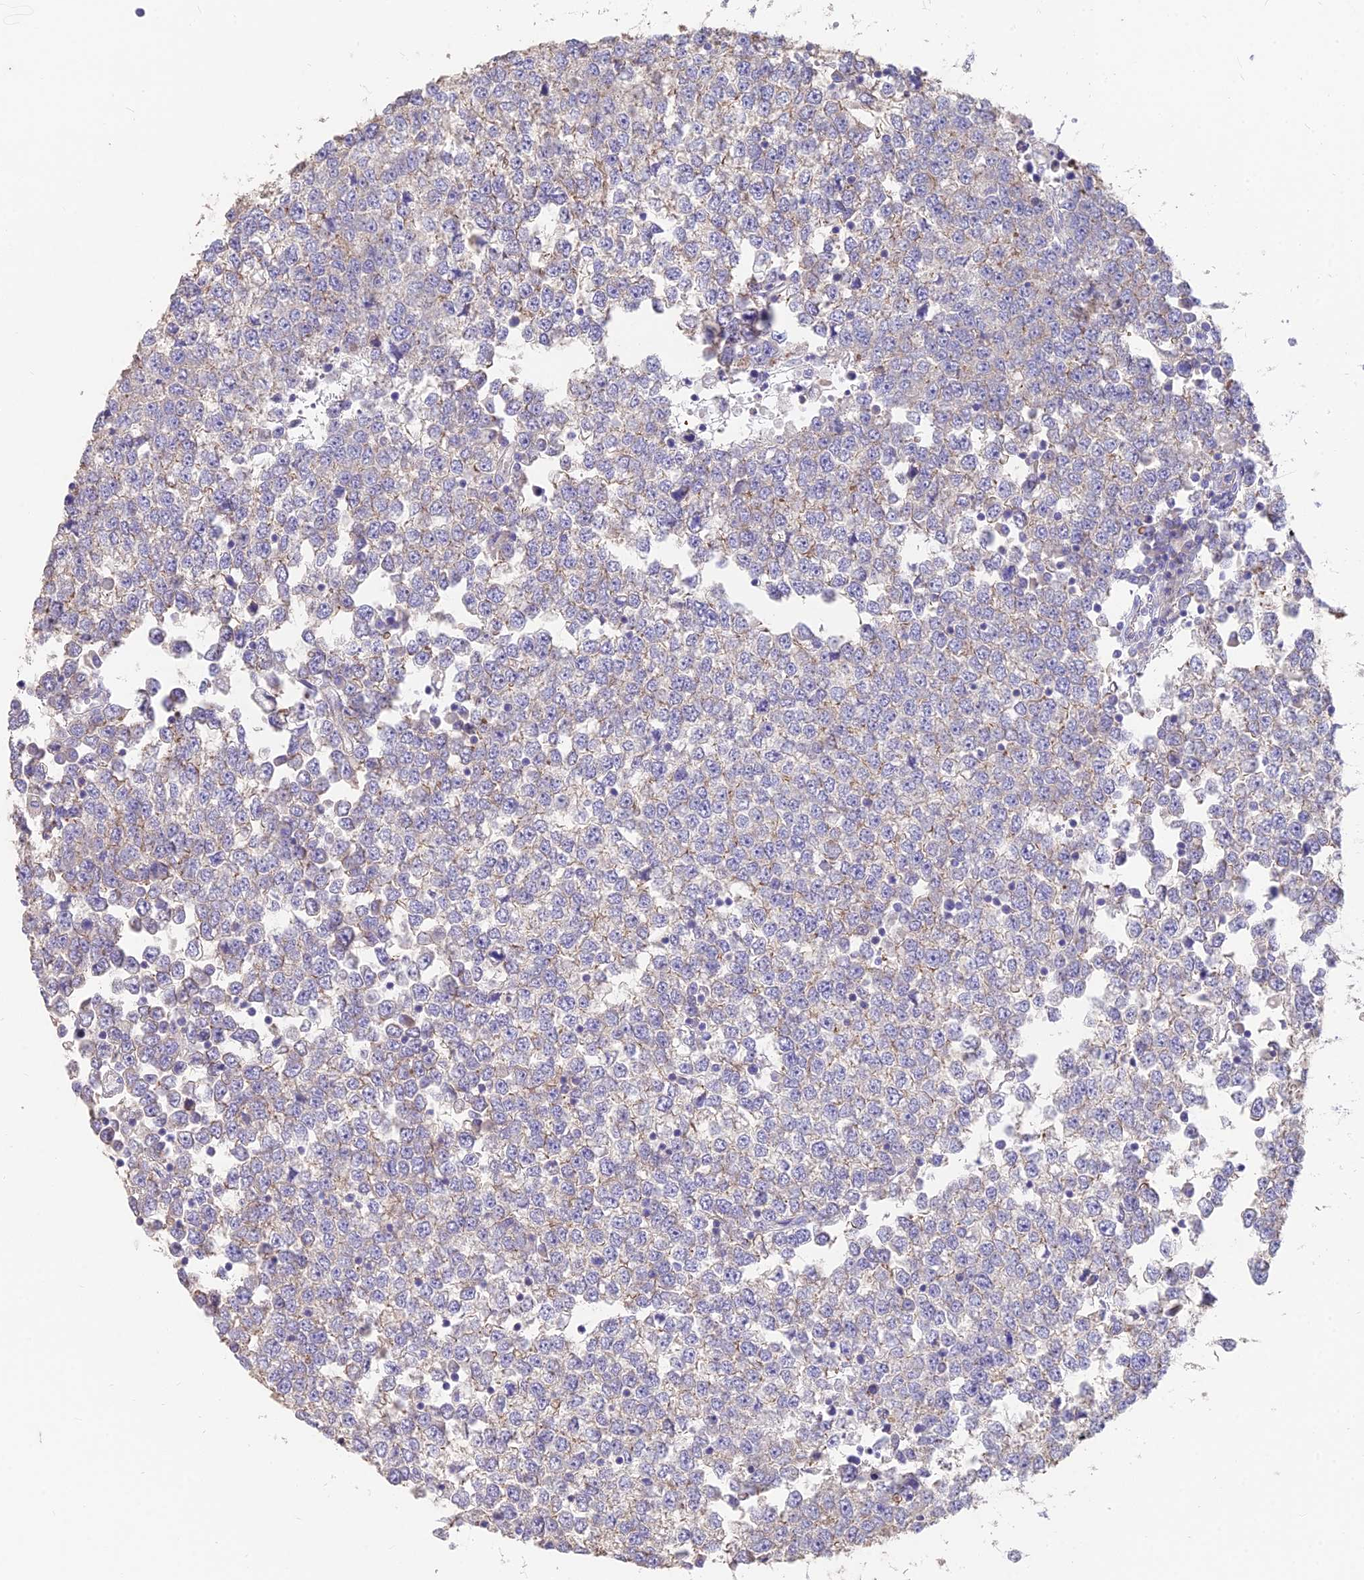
{"staining": {"intensity": "moderate", "quantity": "25%-75%", "location": "cytoplasmic/membranous"}, "tissue": "testis cancer", "cell_type": "Tumor cells", "image_type": "cancer", "snomed": [{"axis": "morphology", "description": "Seminoma, NOS"}, {"axis": "topography", "description": "Testis"}], "caption": "An immunohistochemistry micrograph of neoplastic tissue is shown. Protein staining in brown shows moderate cytoplasmic/membranous positivity in testis cancer (seminoma) within tumor cells.", "gene": "FAM168B", "patient": {"sex": "male", "age": 65}}